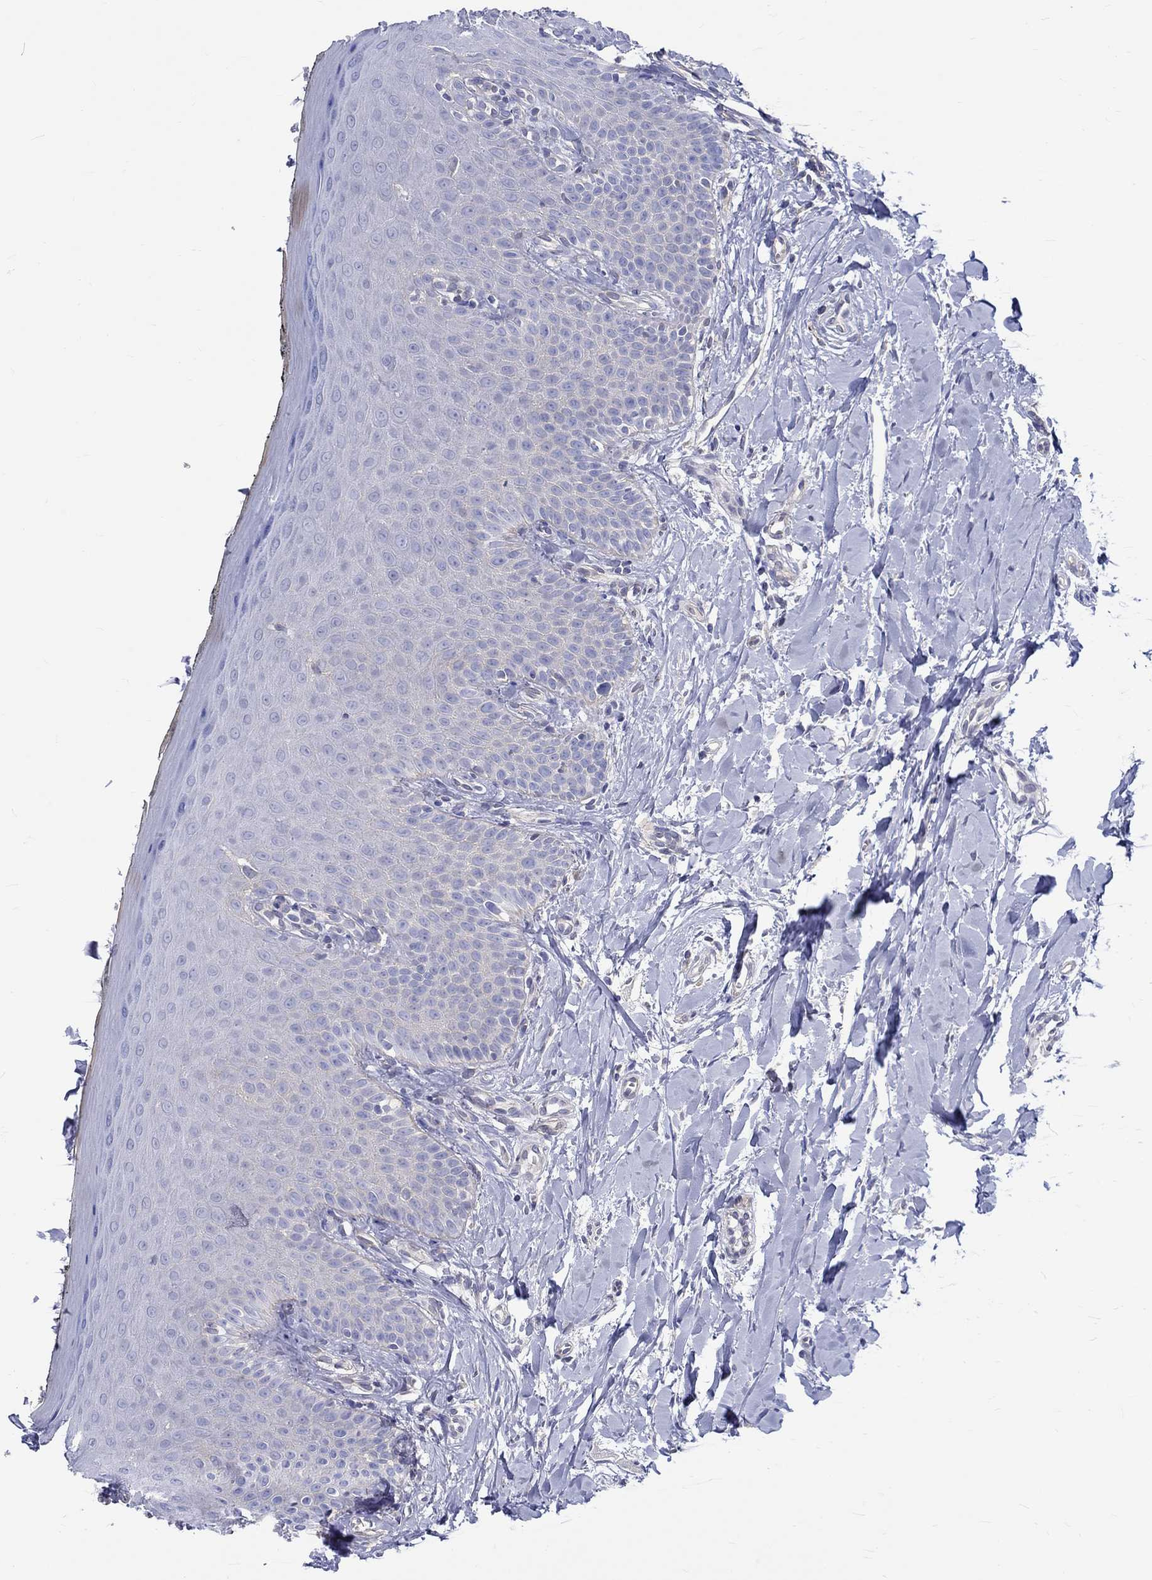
{"staining": {"intensity": "negative", "quantity": "none", "location": "none"}, "tissue": "oral mucosa", "cell_type": "Squamous epithelial cells", "image_type": "normal", "snomed": [{"axis": "morphology", "description": "Normal tissue, NOS"}, {"axis": "topography", "description": "Oral tissue"}], "caption": "Immunohistochemistry photomicrograph of normal human oral mucosa stained for a protein (brown), which shows no staining in squamous epithelial cells.", "gene": "SH2D7", "patient": {"sex": "female", "age": 43}}